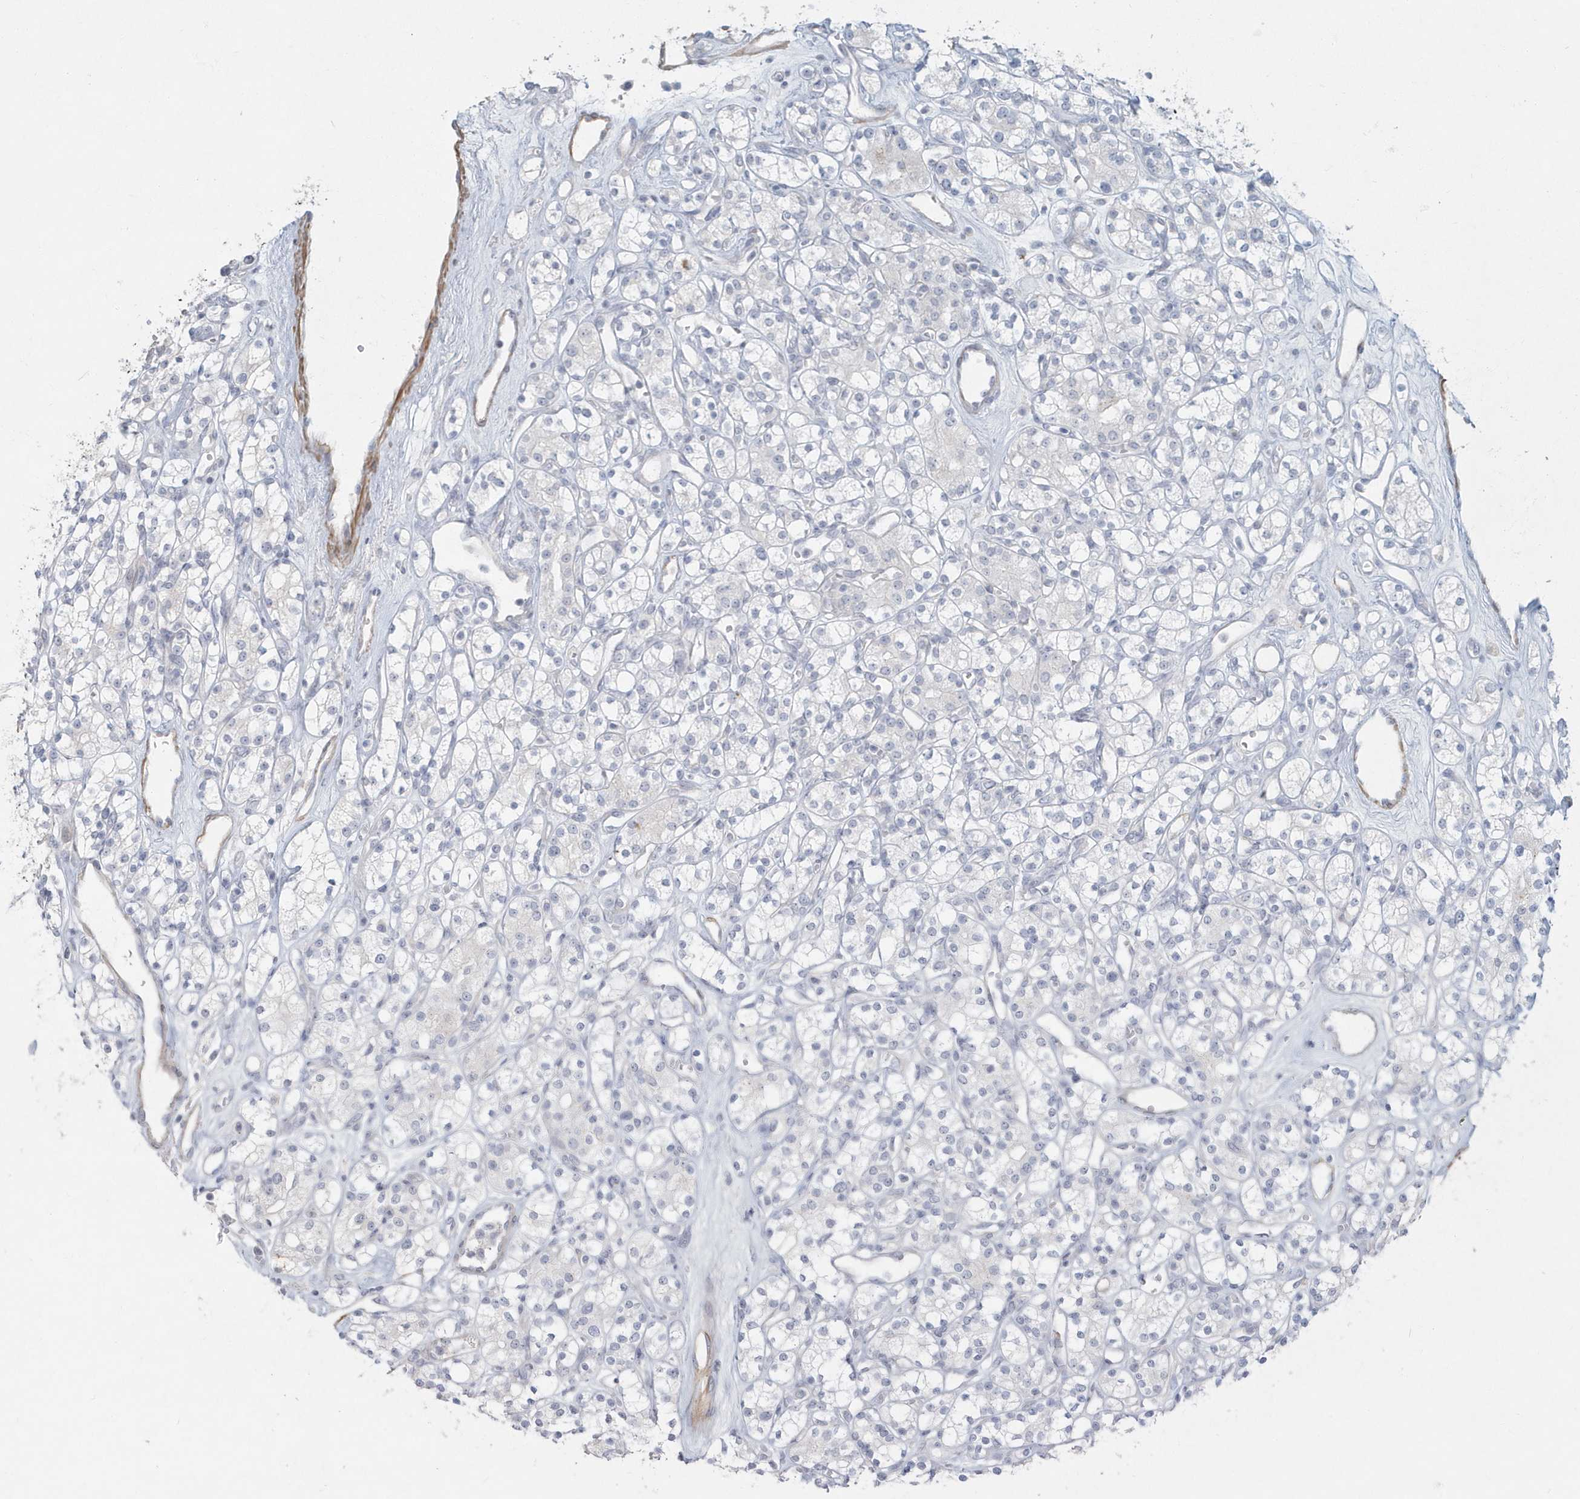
{"staining": {"intensity": "negative", "quantity": "none", "location": "none"}, "tissue": "renal cancer", "cell_type": "Tumor cells", "image_type": "cancer", "snomed": [{"axis": "morphology", "description": "Adenocarcinoma, NOS"}, {"axis": "topography", "description": "Kidney"}], "caption": "IHC photomicrograph of human renal cancer stained for a protein (brown), which exhibits no staining in tumor cells.", "gene": "MYOT", "patient": {"sex": "male", "age": 77}}